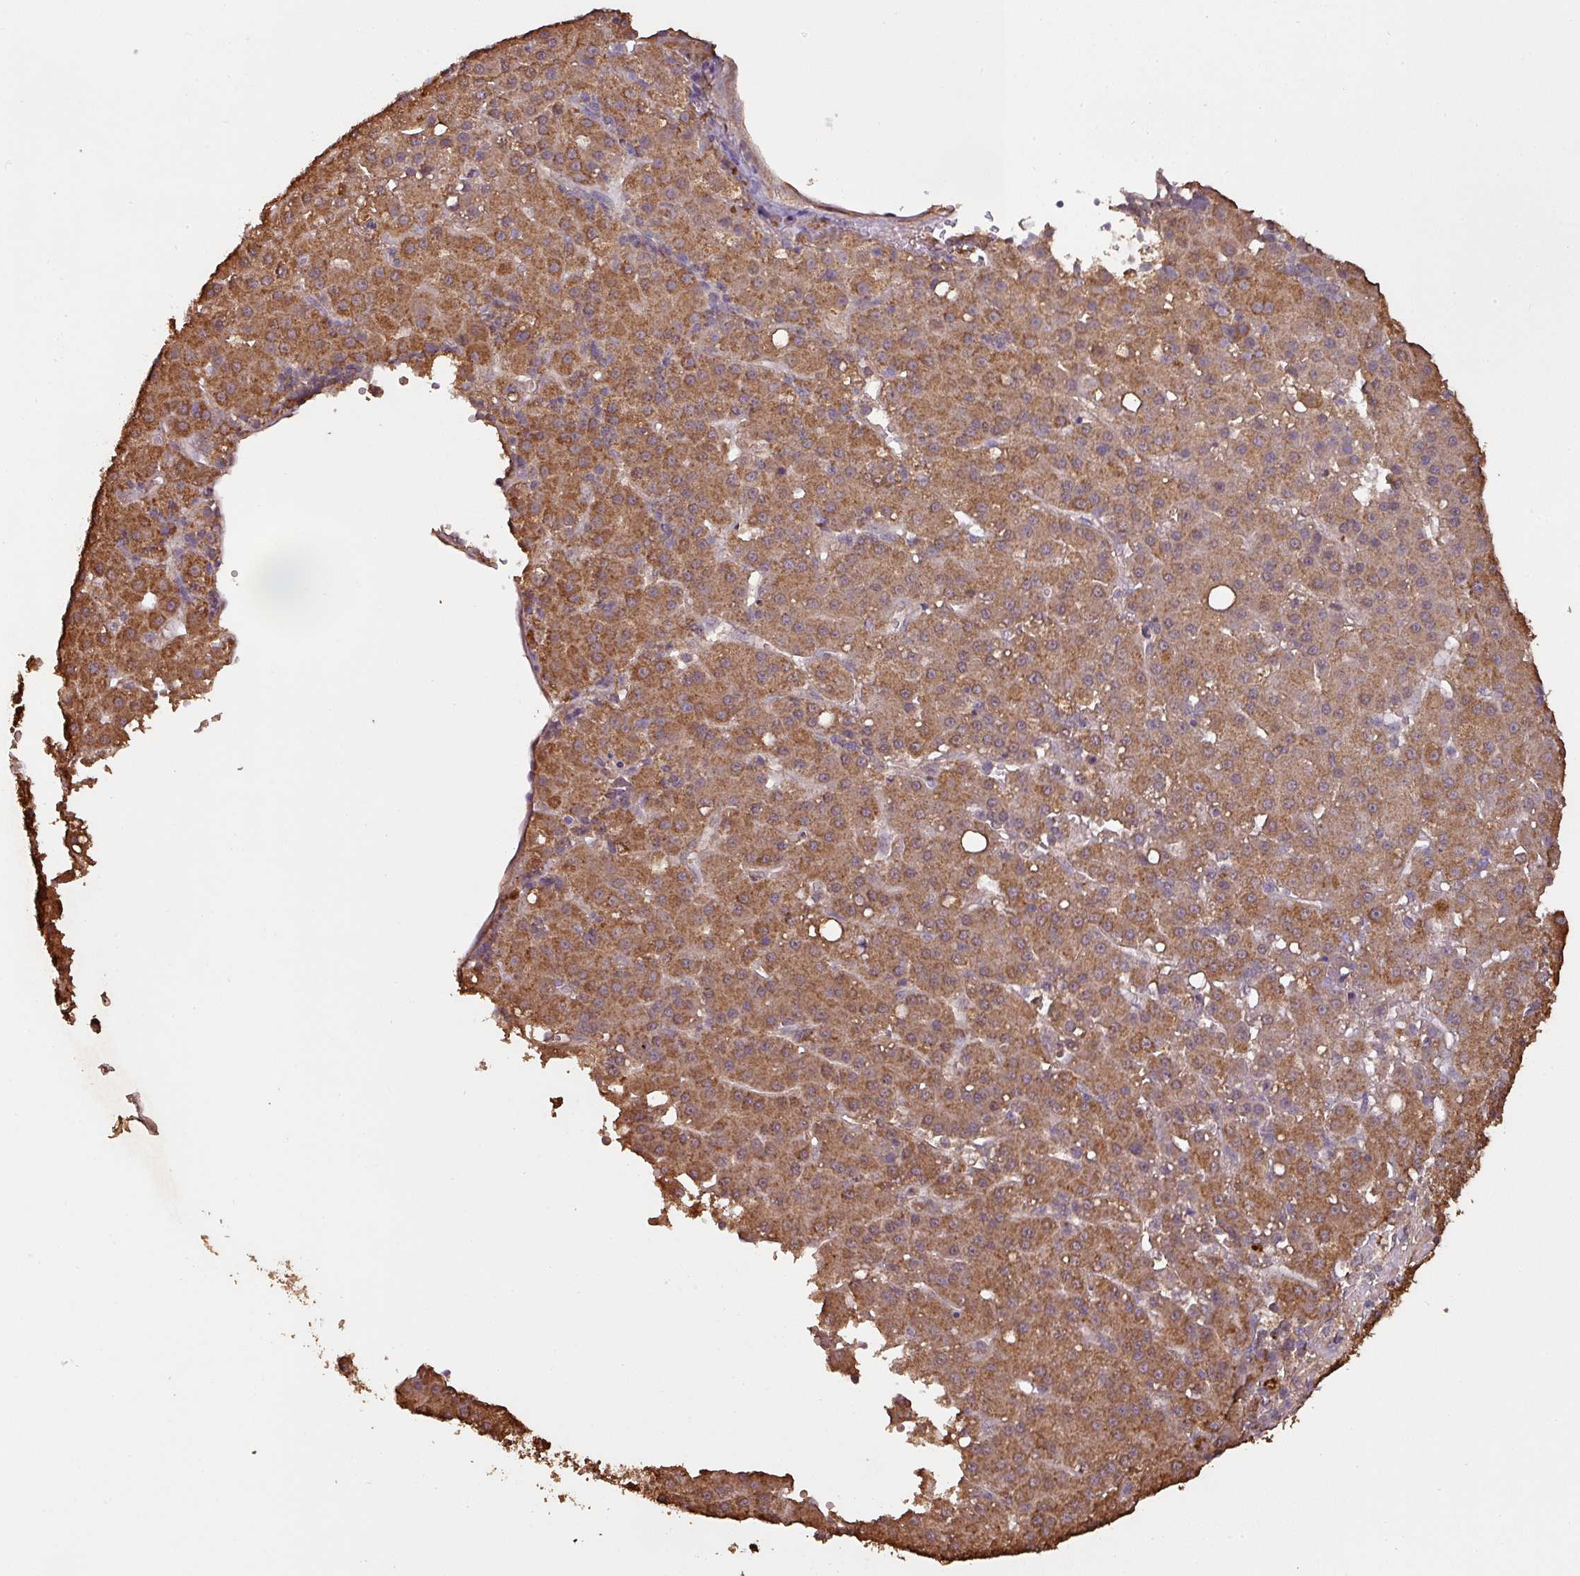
{"staining": {"intensity": "moderate", "quantity": ">75%", "location": "cytoplasmic/membranous"}, "tissue": "liver cancer", "cell_type": "Tumor cells", "image_type": "cancer", "snomed": [{"axis": "morphology", "description": "Carcinoma, Hepatocellular, NOS"}, {"axis": "topography", "description": "Liver"}], "caption": "Liver hepatocellular carcinoma was stained to show a protein in brown. There is medium levels of moderate cytoplasmic/membranous positivity in approximately >75% of tumor cells. Ihc stains the protein in brown and the nuclei are stained blue.", "gene": "ATAT1", "patient": {"sex": "male", "age": 76}}